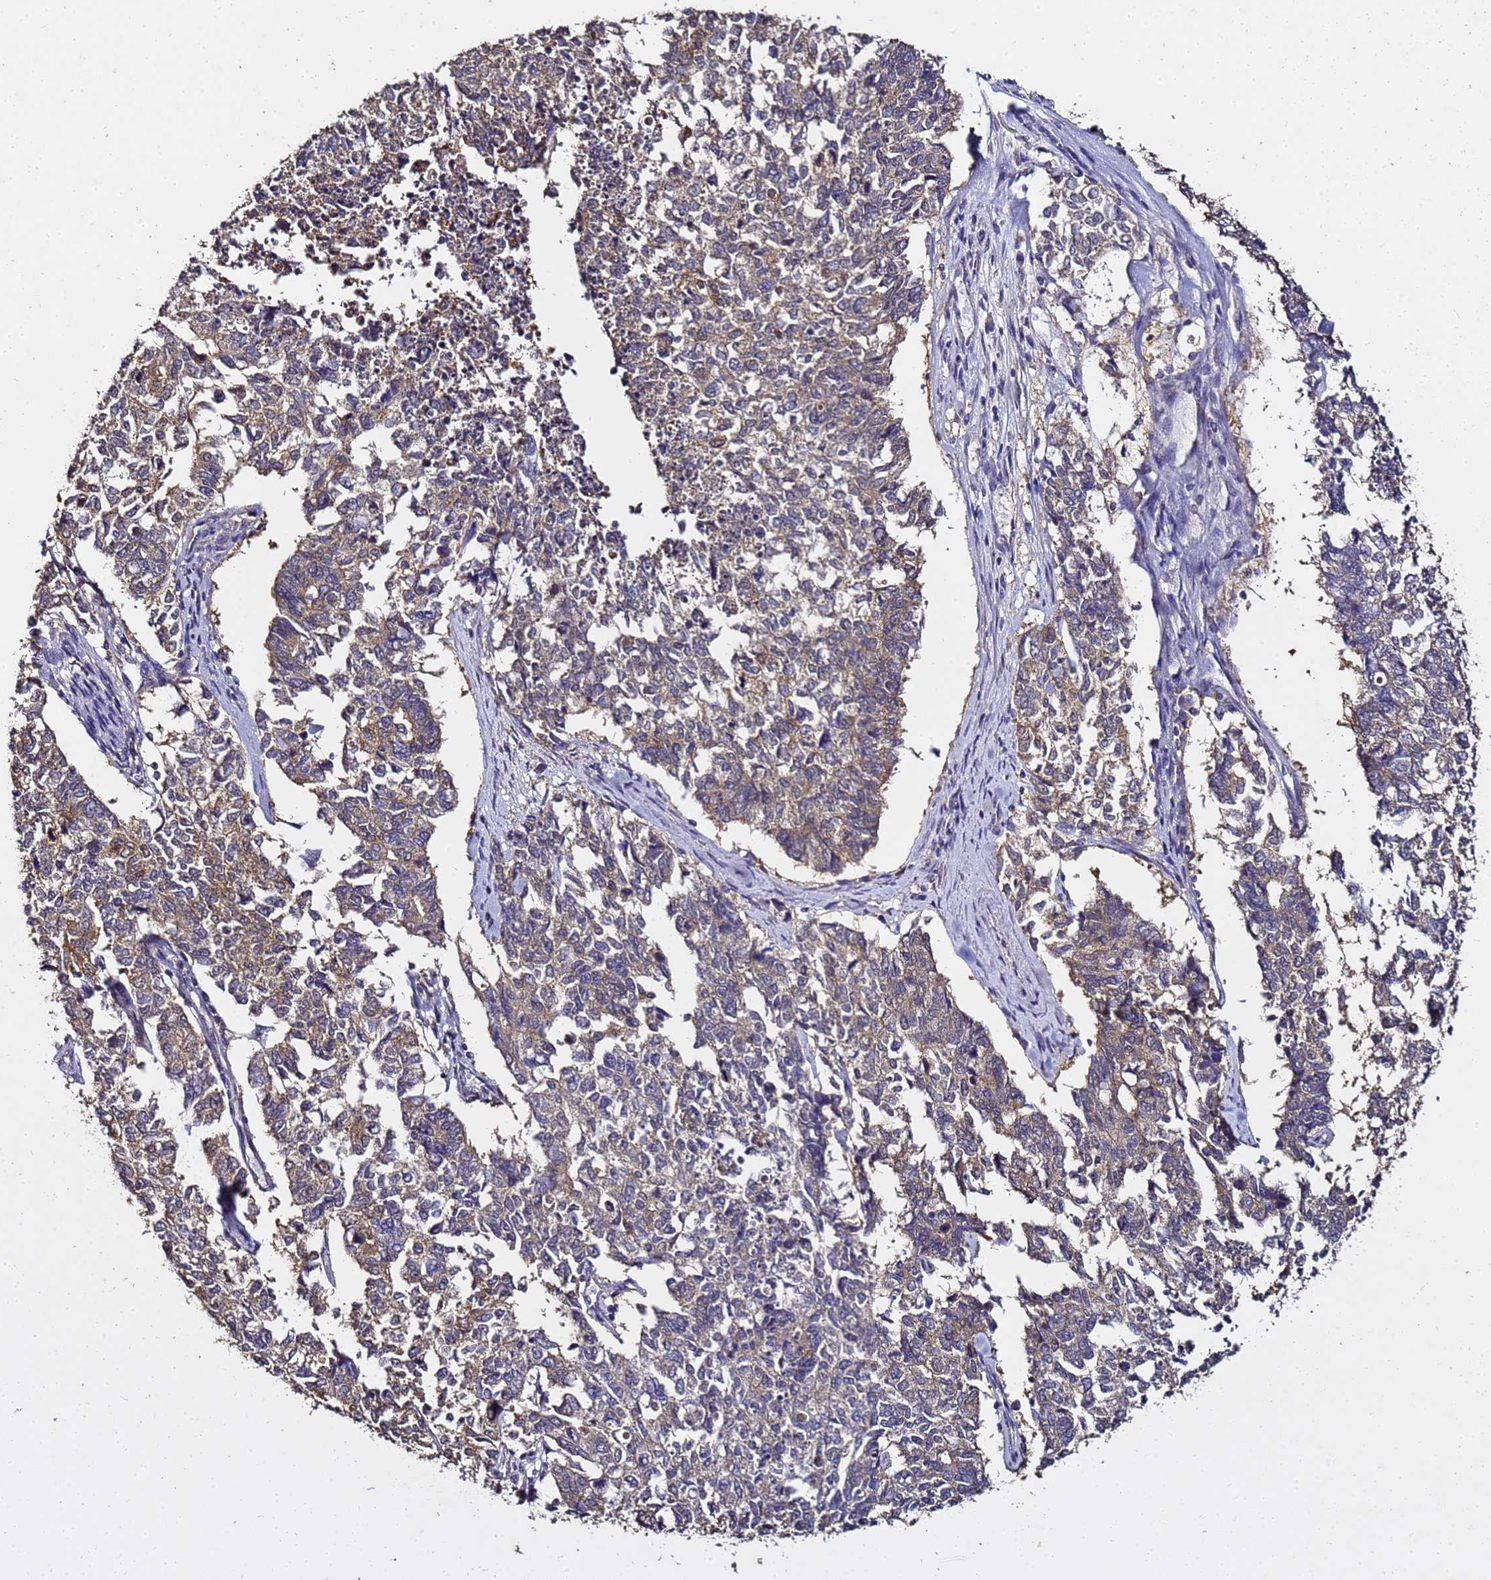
{"staining": {"intensity": "weak", "quantity": ">75%", "location": "cytoplasmic/membranous"}, "tissue": "cervical cancer", "cell_type": "Tumor cells", "image_type": "cancer", "snomed": [{"axis": "morphology", "description": "Squamous cell carcinoma, NOS"}, {"axis": "topography", "description": "Cervix"}], "caption": "The immunohistochemical stain labels weak cytoplasmic/membranous staining in tumor cells of cervical cancer tissue. The staining is performed using DAB (3,3'-diaminobenzidine) brown chromogen to label protein expression. The nuclei are counter-stained blue using hematoxylin.", "gene": "ENOPH1", "patient": {"sex": "female", "age": 63}}